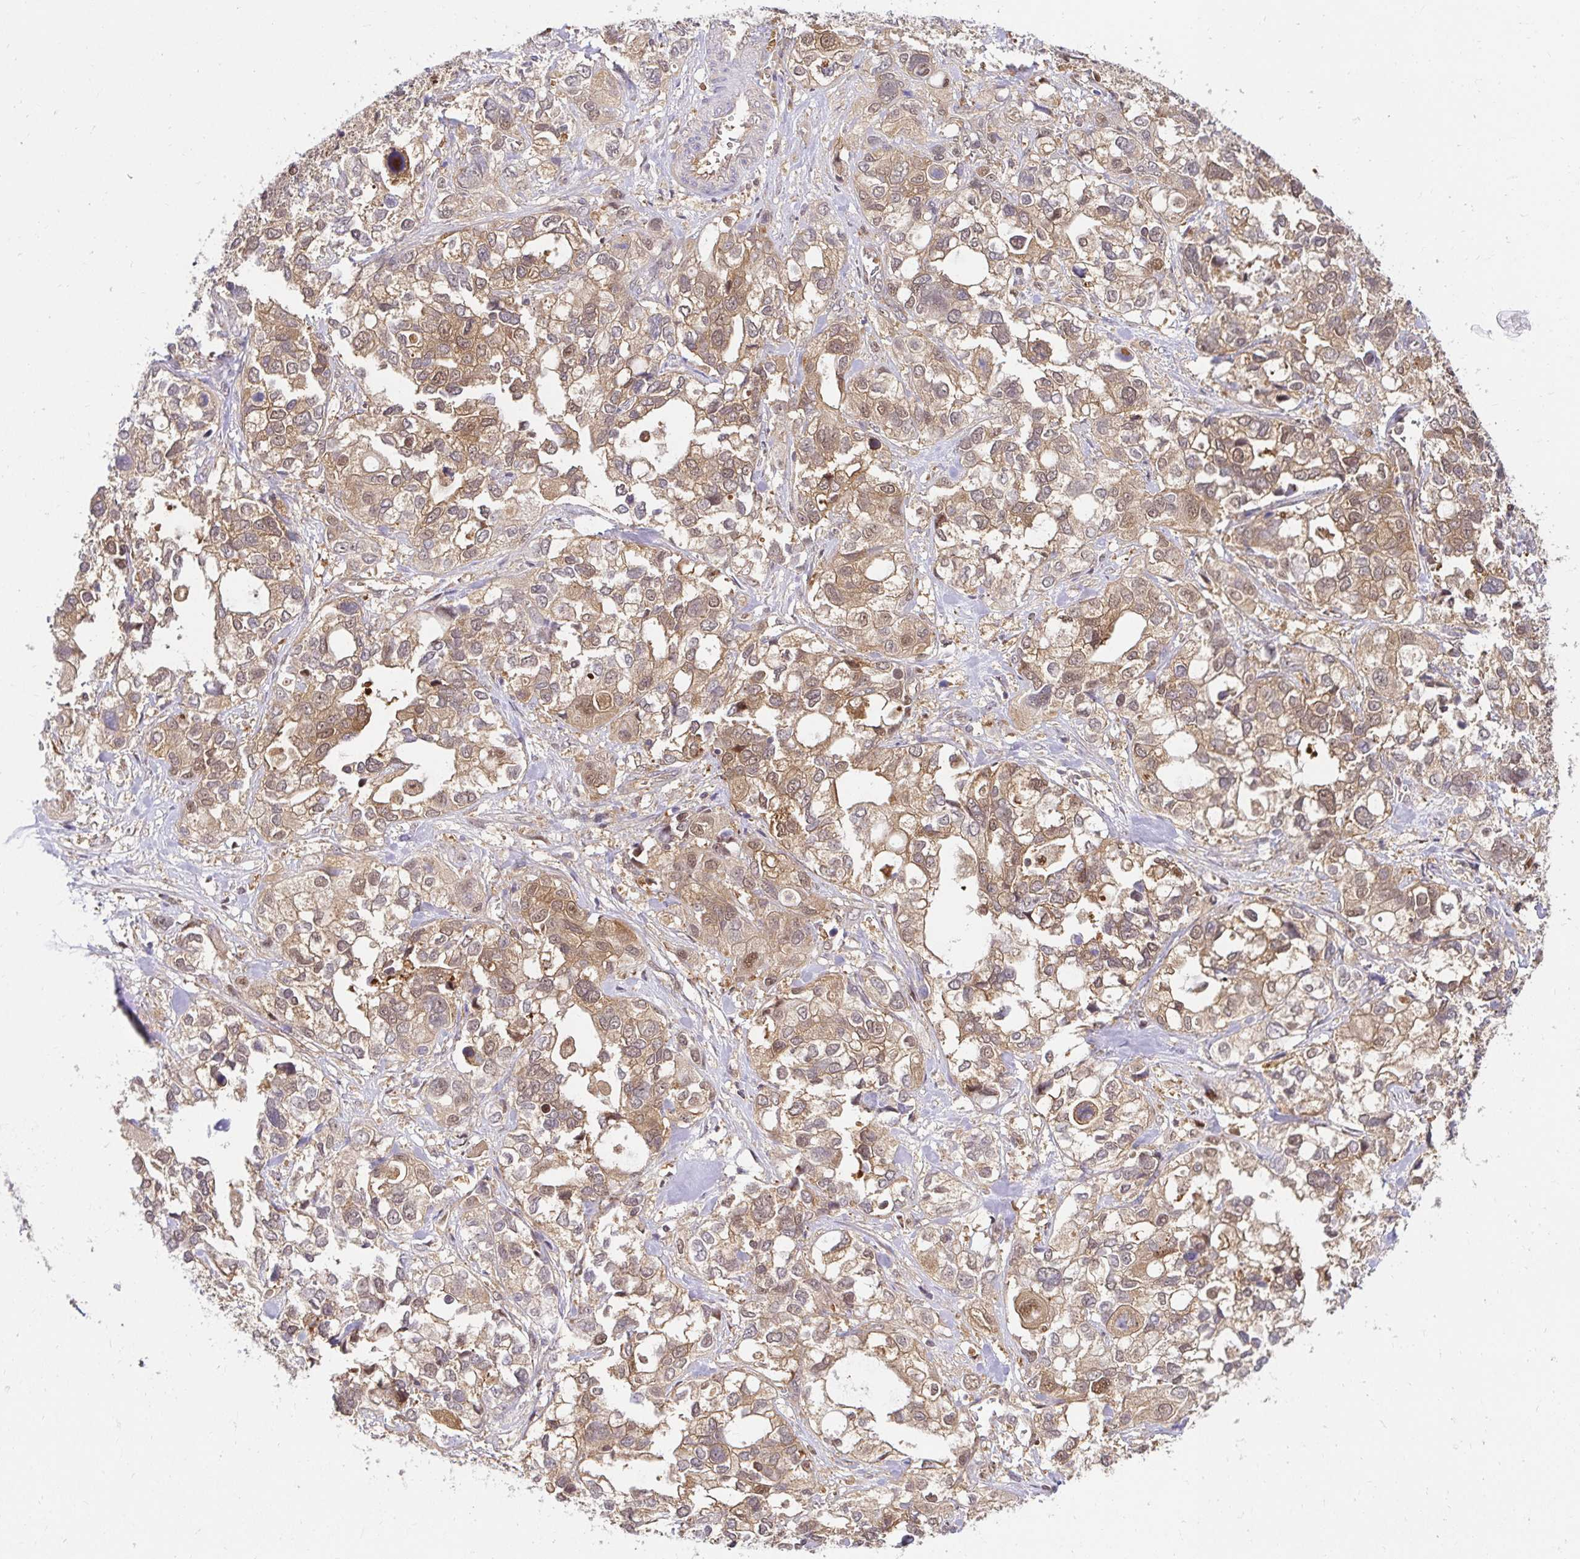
{"staining": {"intensity": "moderate", "quantity": ">75%", "location": "cytoplasmic/membranous,nuclear"}, "tissue": "stomach cancer", "cell_type": "Tumor cells", "image_type": "cancer", "snomed": [{"axis": "morphology", "description": "Adenocarcinoma, NOS"}, {"axis": "topography", "description": "Stomach, upper"}], "caption": "Stomach cancer (adenocarcinoma) tissue displays moderate cytoplasmic/membranous and nuclear expression in approximately >75% of tumor cells Nuclei are stained in blue.", "gene": "PSMA4", "patient": {"sex": "female", "age": 81}}